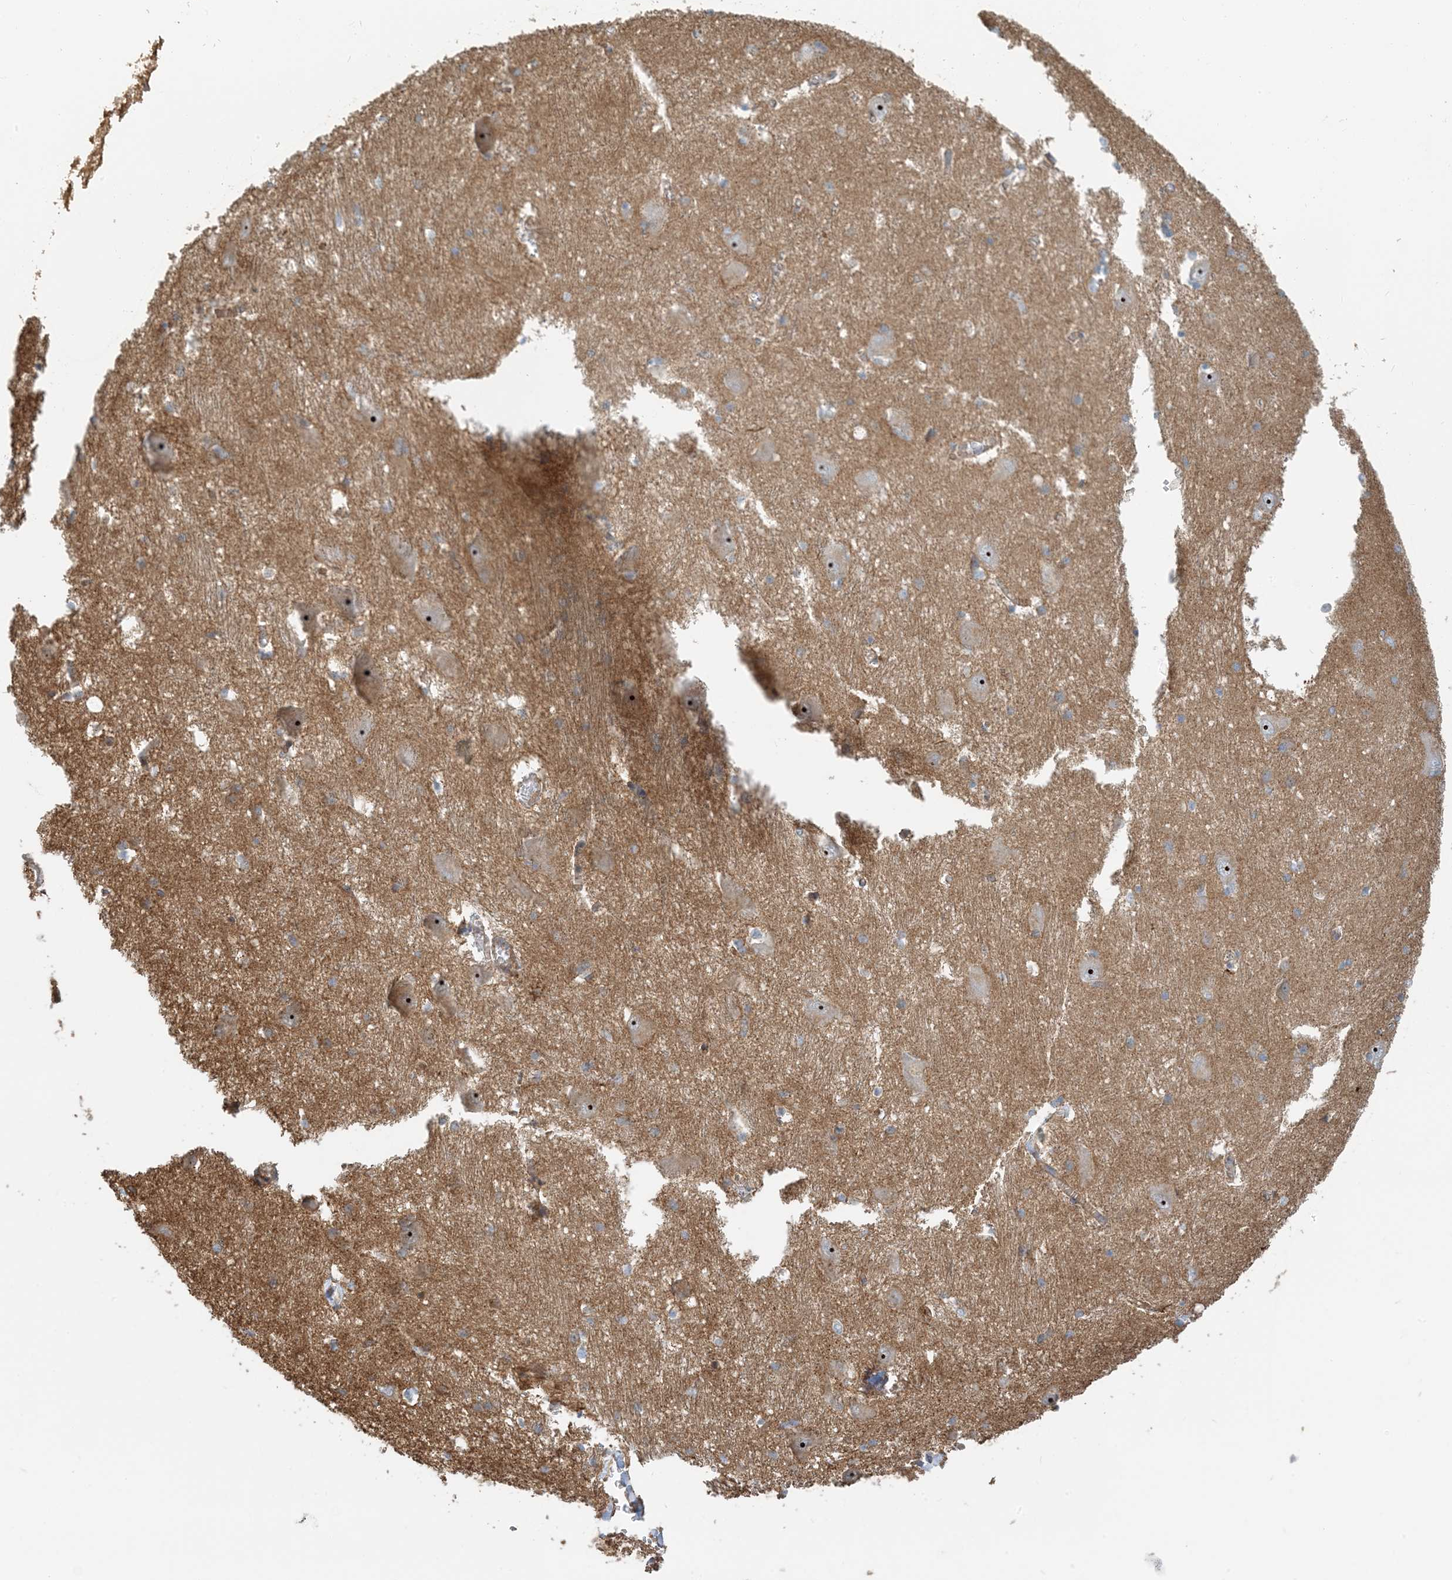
{"staining": {"intensity": "negative", "quantity": "none", "location": "none"}, "tissue": "caudate", "cell_type": "Glial cells", "image_type": "normal", "snomed": [{"axis": "morphology", "description": "Normal tissue, NOS"}, {"axis": "topography", "description": "Lateral ventricle wall"}], "caption": "Immunohistochemistry of benign human caudate displays no expression in glial cells. Nuclei are stained in blue.", "gene": "MYL5", "patient": {"sex": "male", "age": 37}}